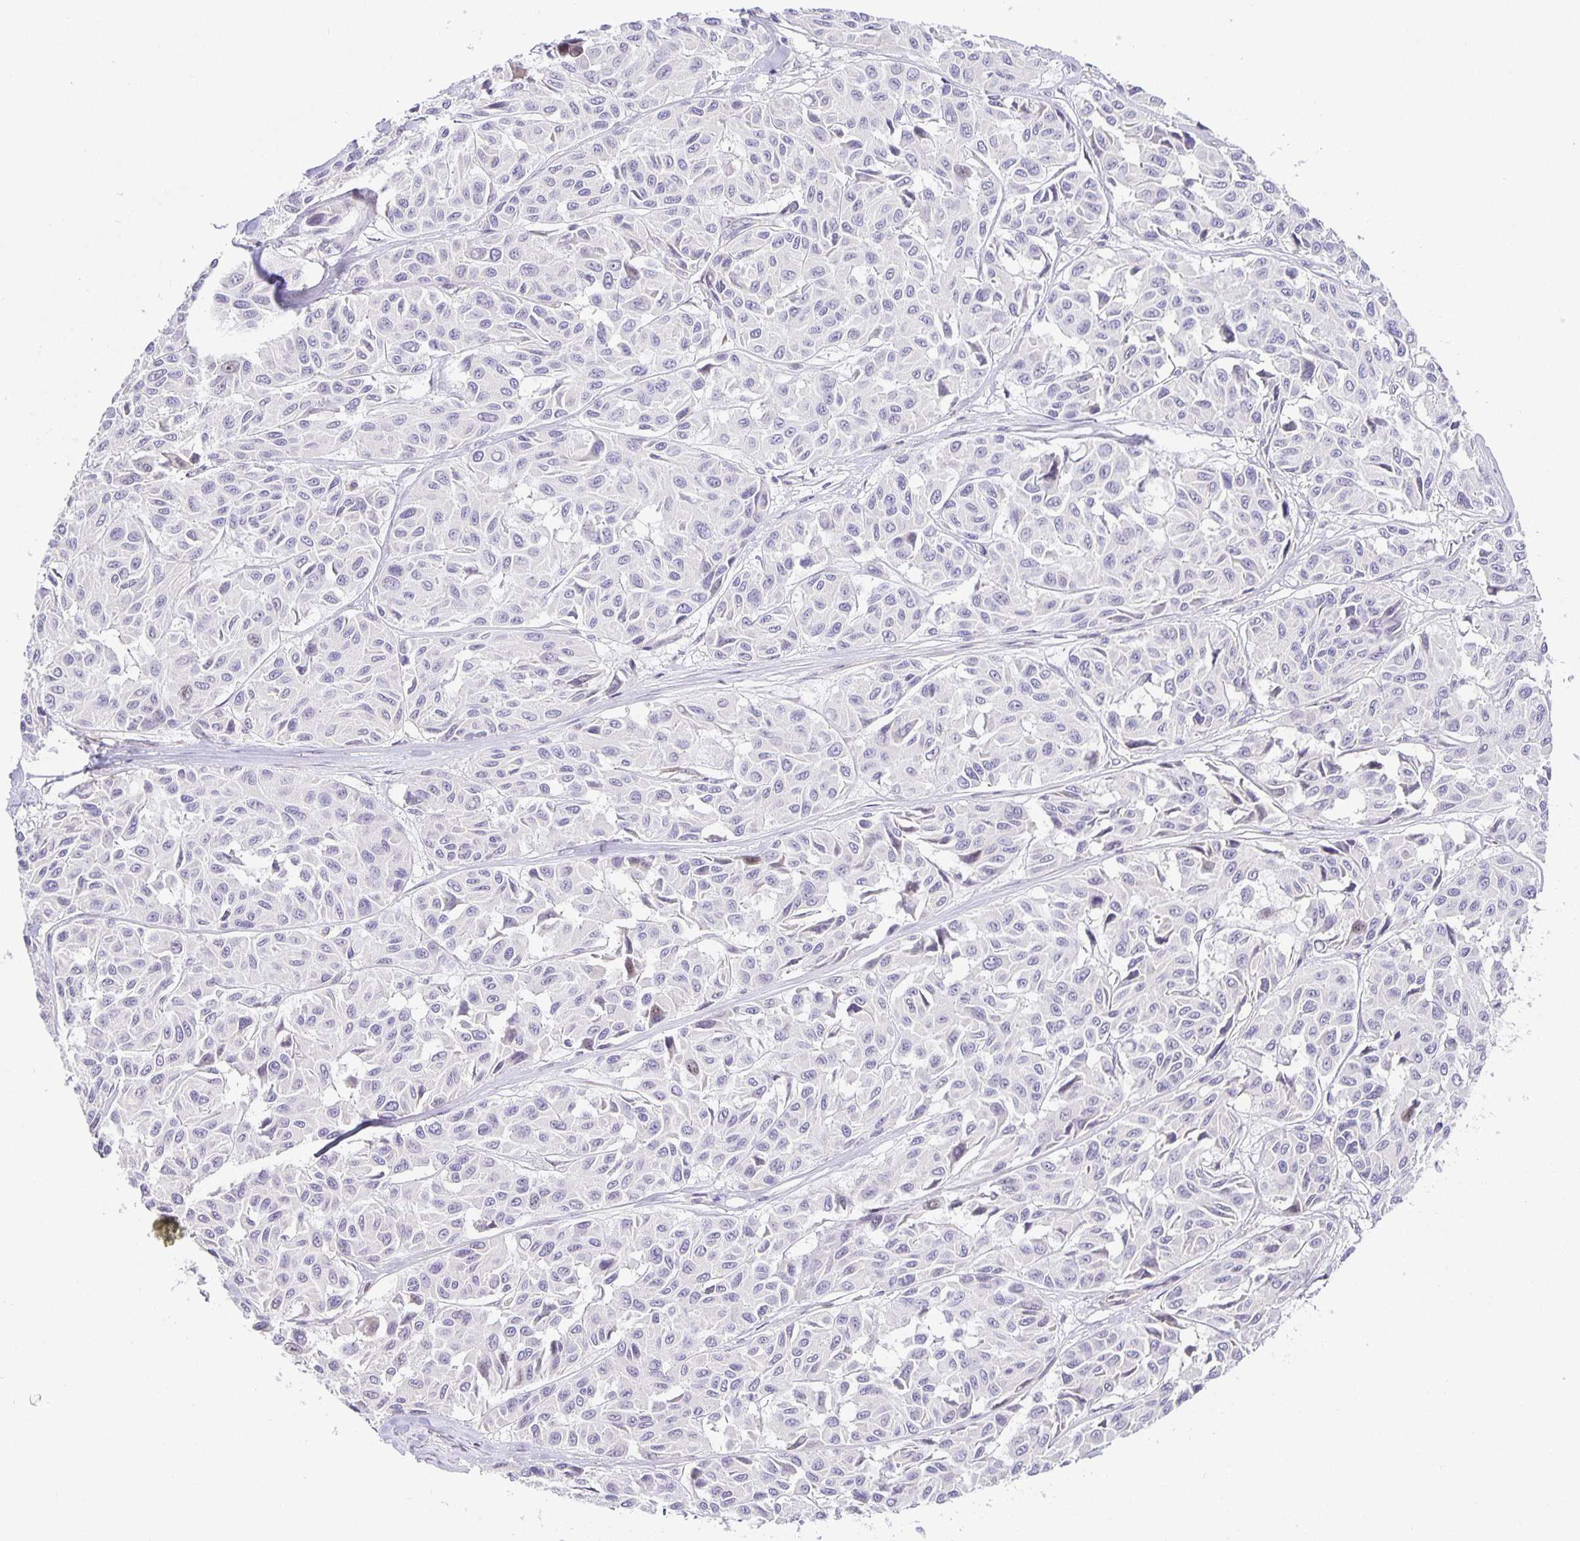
{"staining": {"intensity": "negative", "quantity": "none", "location": "none"}, "tissue": "melanoma", "cell_type": "Tumor cells", "image_type": "cancer", "snomed": [{"axis": "morphology", "description": "Malignant melanoma, NOS"}, {"axis": "topography", "description": "Skin"}], "caption": "Immunohistochemistry (IHC) of melanoma reveals no expression in tumor cells. Brightfield microscopy of immunohistochemistry (IHC) stained with DAB (brown) and hematoxylin (blue), captured at high magnification.", "gene": "TJP3", "patient": {"sex": "female", "age": 66}}